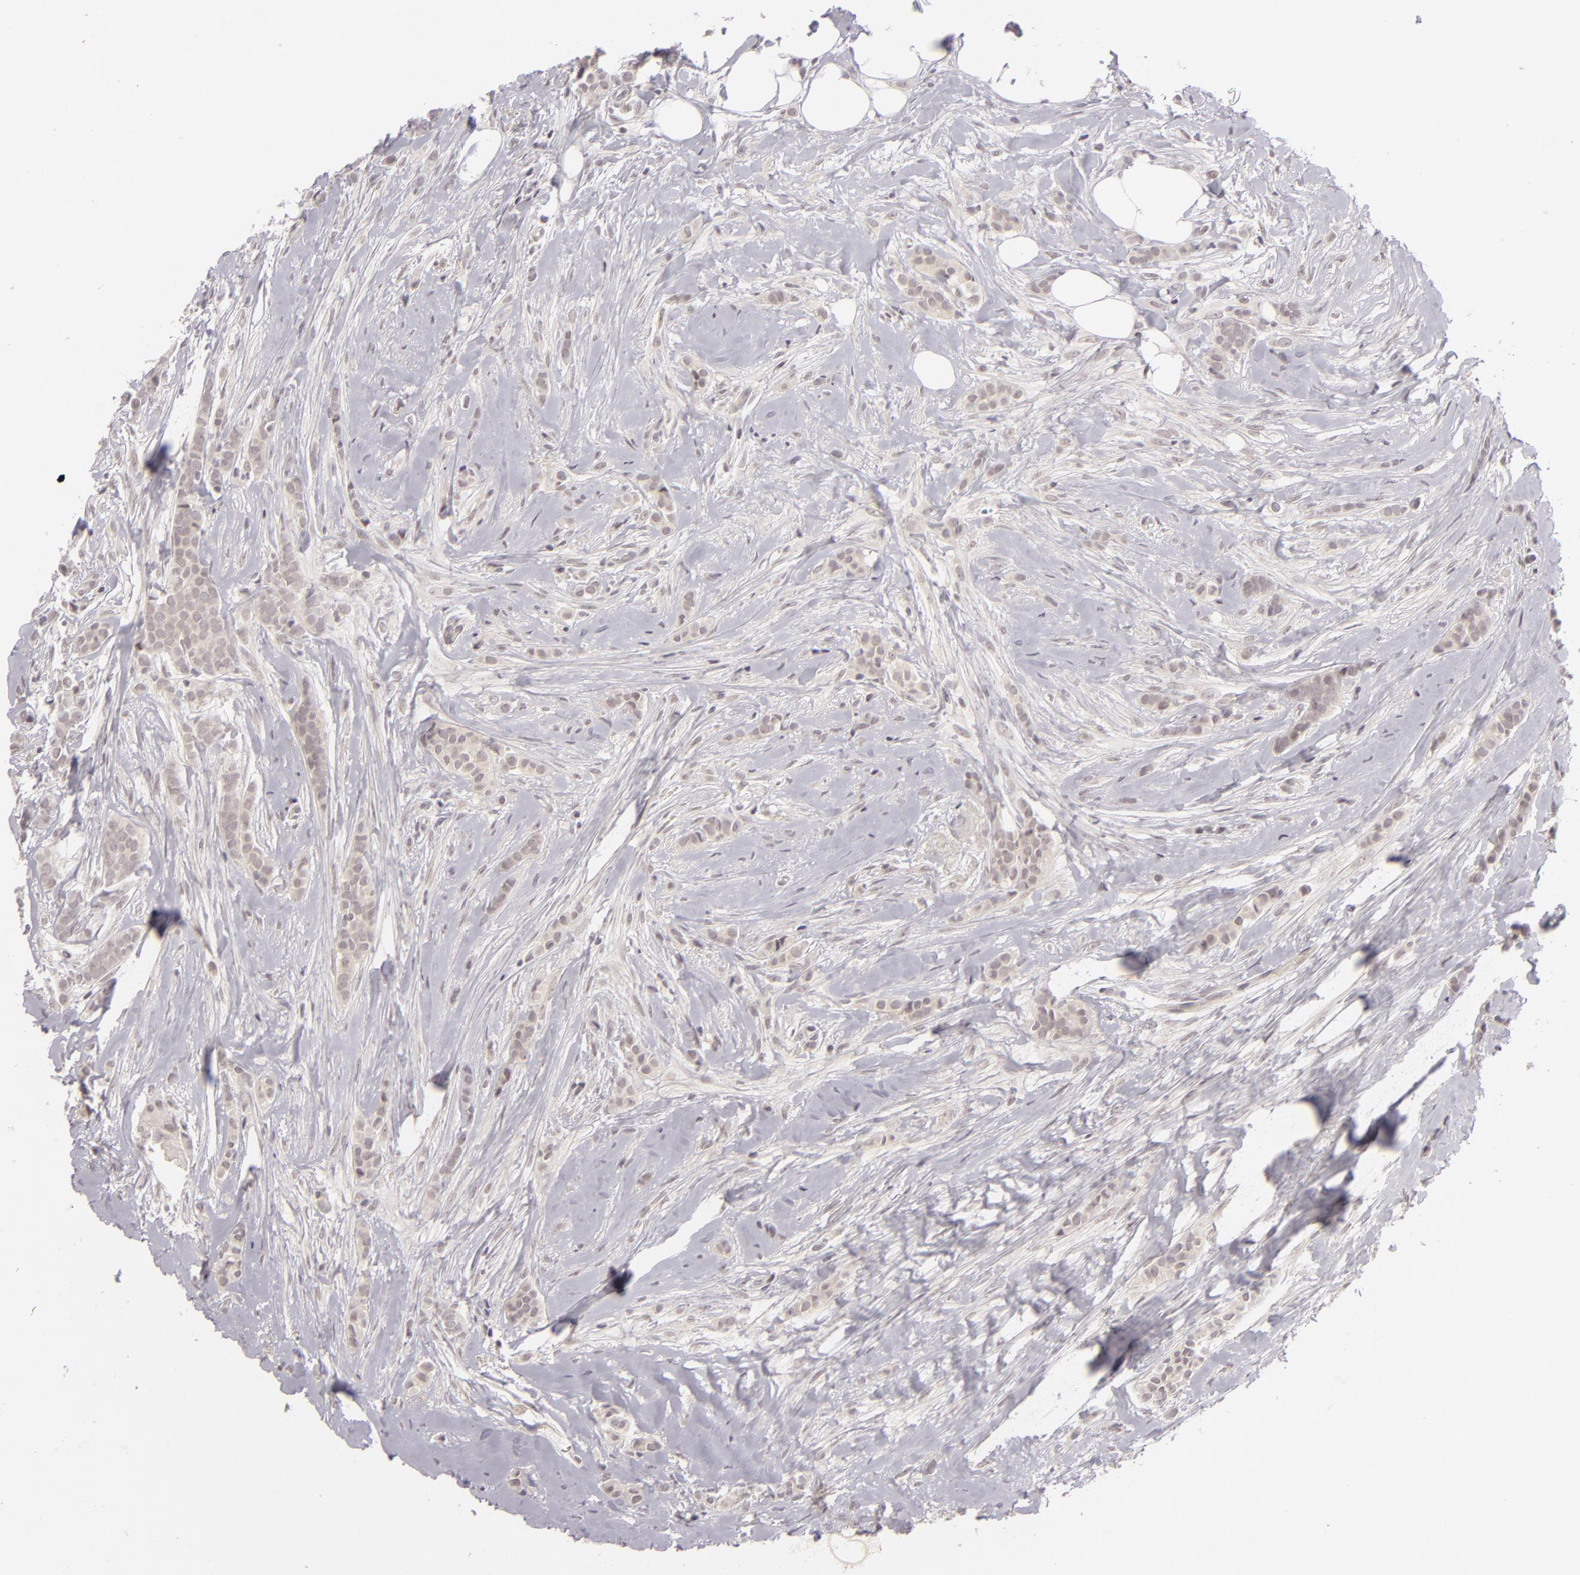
{"staining": {"intensity": "weak", "quantity": ">75%", "location": "cytoplasmic/membranous"}, "tissue": "breast cancer", "cell_type": "Tumor cells", "image_type": "cancer", "snomed": [{"axis": "morphology", "description": "Lobular carcinoma"}, {"axis": "topography", "description": "Breast"}], "caption": "Protein staining of breast cancer tissue exhibits weak cytoplasmic/membranous staining in about >75% of tumor cells.", "gene": "DLG3", "patient": {"sex": "female", "age": 56}}